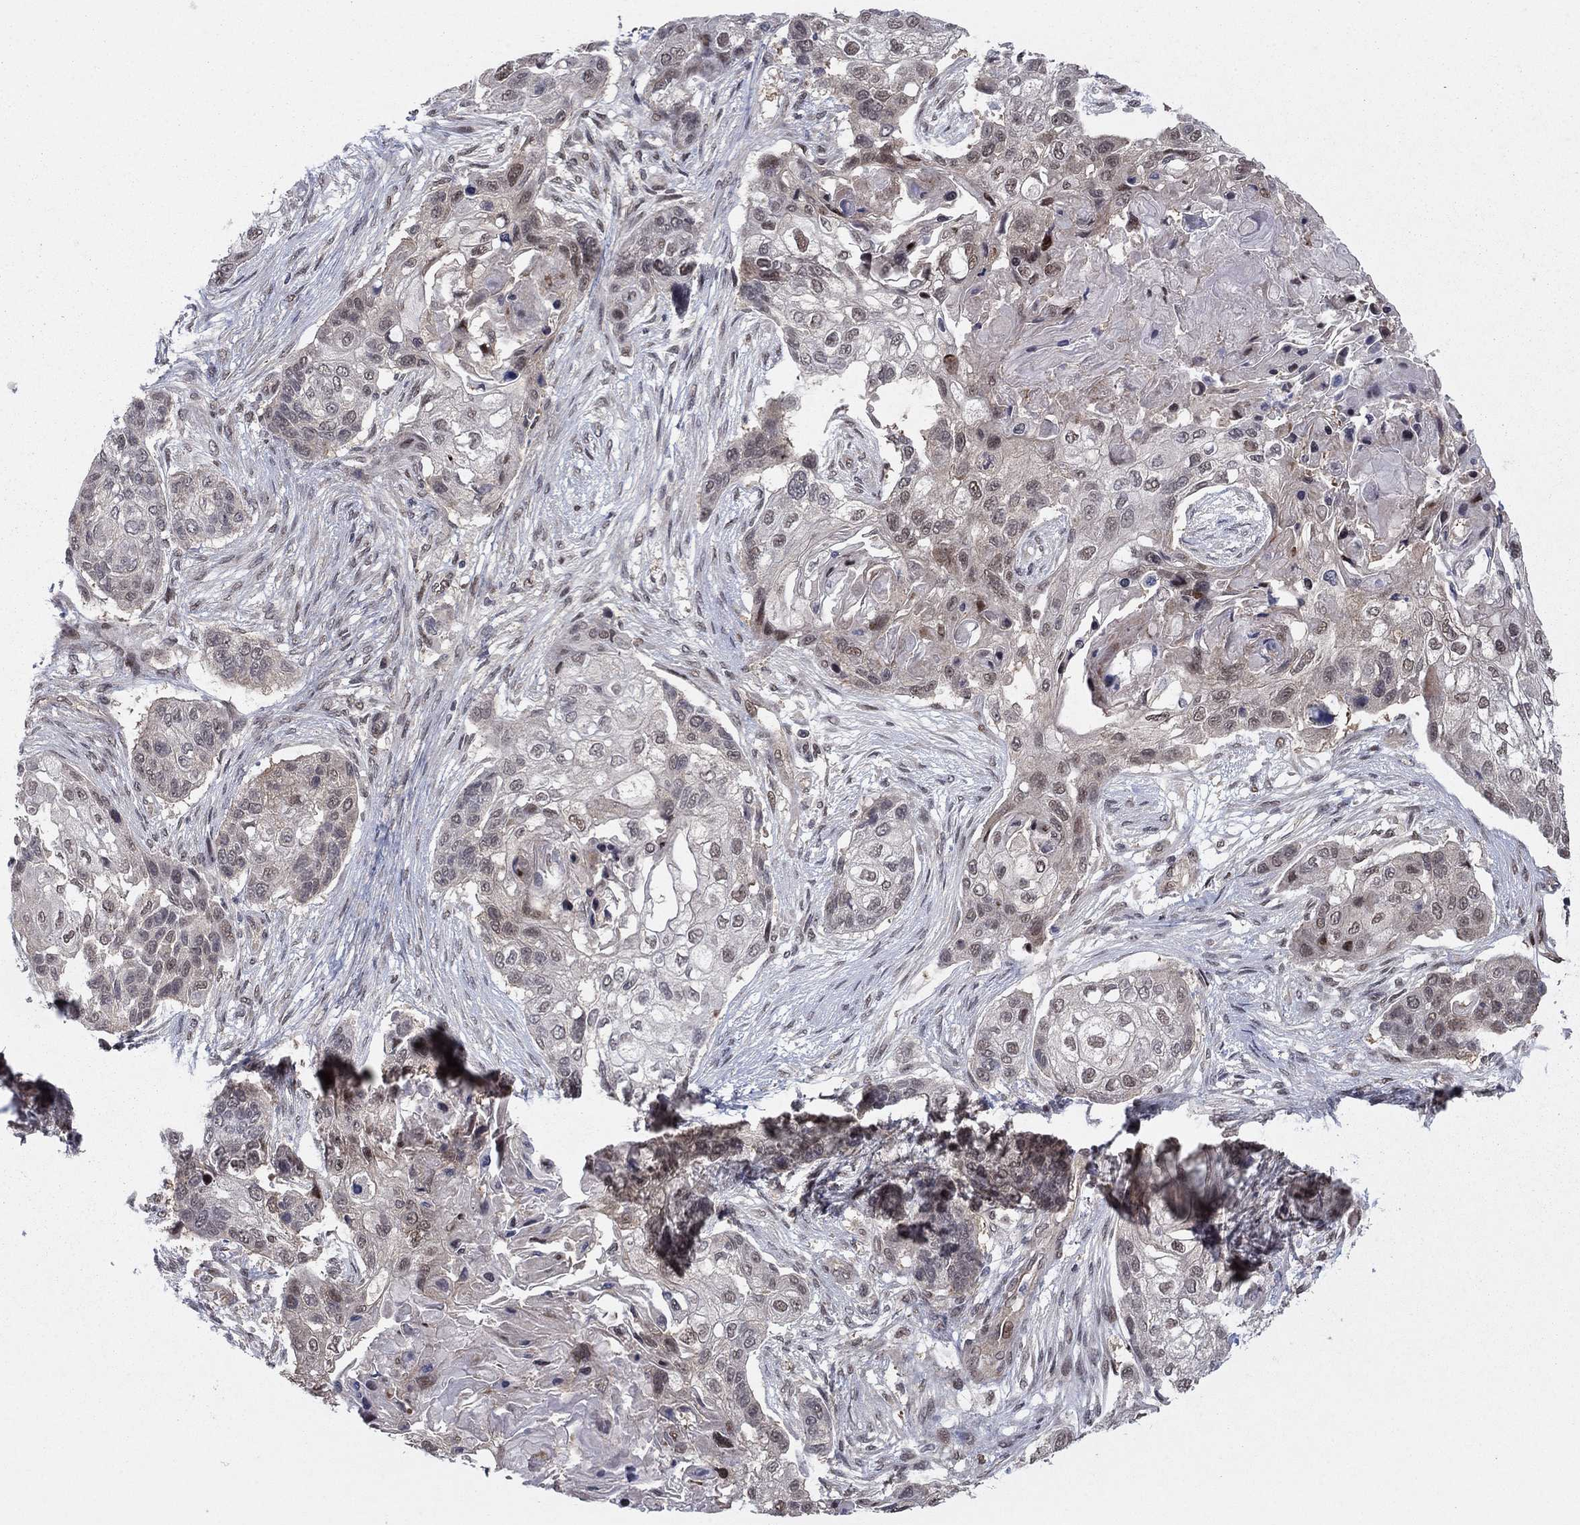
{"staining": {"intensity": "weak", "quantity": "<25%", "location": "cytoplasmic/membranous,nuclear"}, "tissue": "lung cancer", "cell_type": "Tumor cells", "image_type": "cancer", "snomed": [{"axis": "morphology", "description": "Squamous cell carcinoma, NOS"}, {"axis": "topography", "description": "Lung"}], "caption": "Photomicrograph shows no significant protein expression in tumor cells of squamous cell carcinoma (lung). Brightfield microscopy of IHC stained with DAB (brown) and hematoxylin (blue), captured at high magnification.", "gene": "PSMC1", "patient": {"sex": "male", "age": 69}}